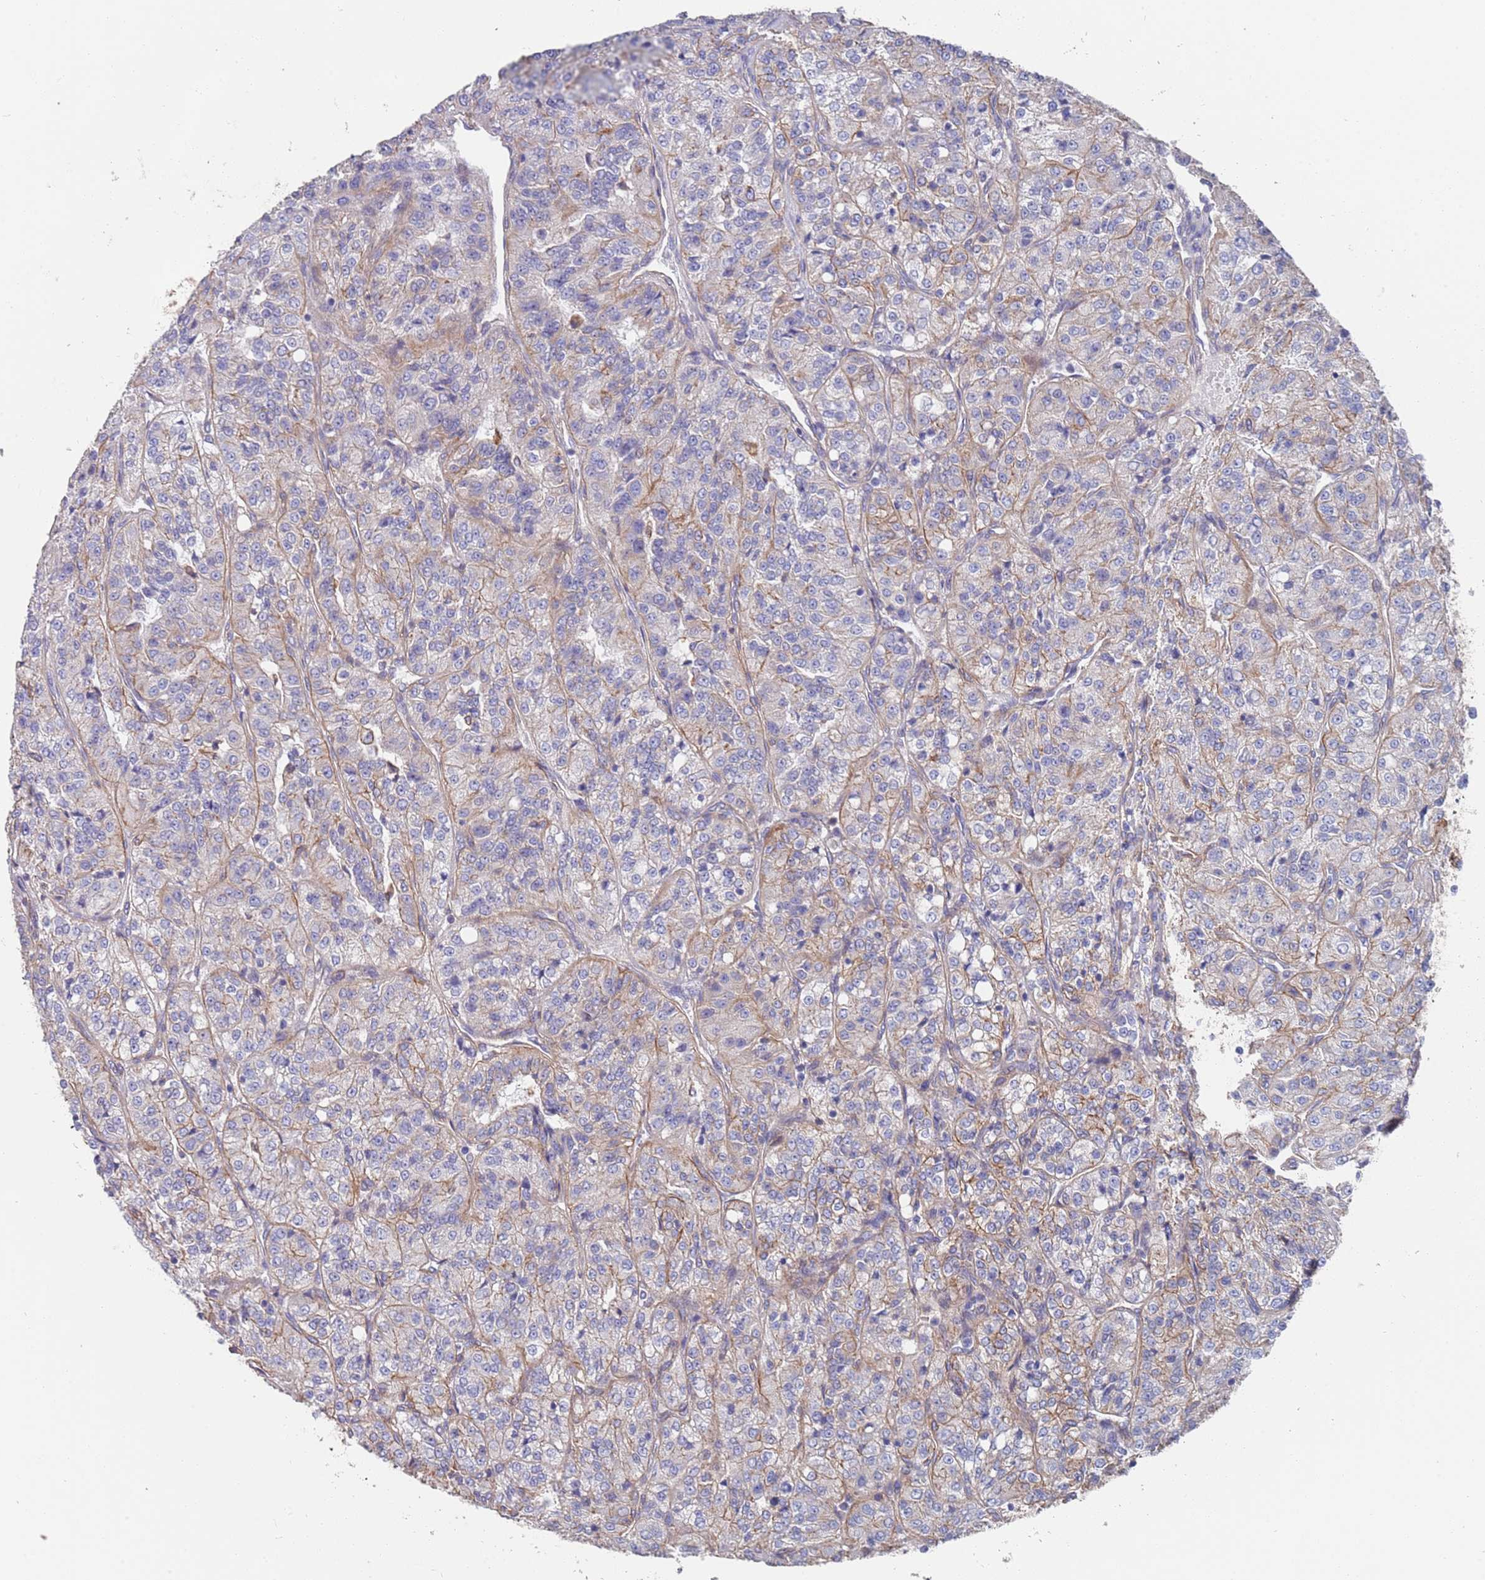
{"staining": {"intensity": "weak", "quantity": "25%-75%", "location": "cytoplasmic/membranous"}, "tissue": "renal cancer", "cell_type": "Tumor cells", "image_type": "cancer", "snomed": [{"axis": "morphology", "description": "Adenocarcinoma, NOS"}, {"axis": "topography", "description": "Kidney"}], "caption": "Immunohistochemistry staining of renal cancer, which exhibits low levels of weak cytoplasmic/membranous positivity in about 25%-75% of tumor cells indicating weak cytoplasmic/membranous protein expression. The staining was performed using DAB (brown) for protein detection and nuclei were counterstained in hematoxylin (blue).", "gene": "JAKMIP2", "patient": {"sex": "female", "age": 63}}